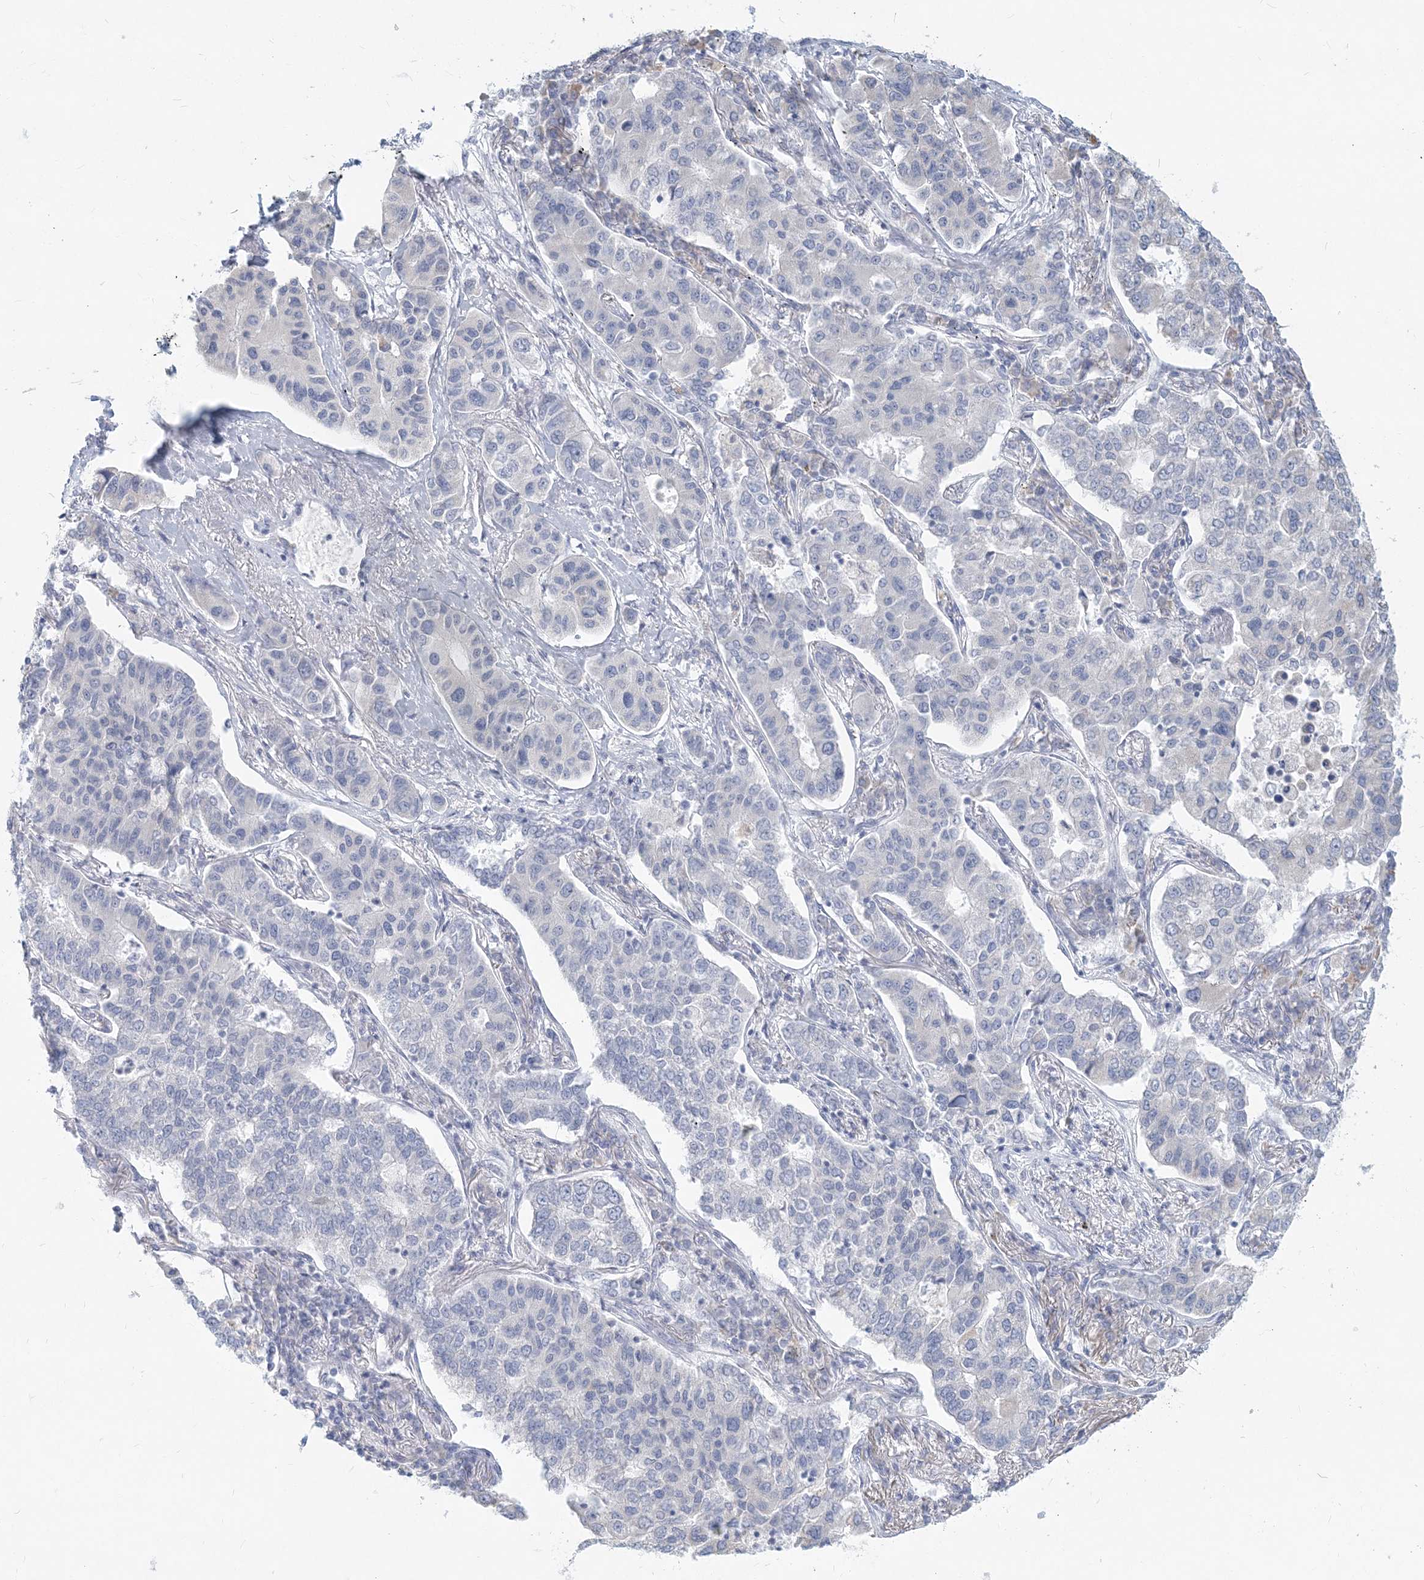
{"staining": {"intensity": "negative", "quantity": "none", "location": "none"}, "tissue": "lung cancer", "cell_type": "Tumor cells", "image_type": "cancer", "snomed": [{"axis": "morphology", "description": "Adenocarcinoma, NOS"}, {"axis": "topography", "description": "Lung"}], "caption": "DAB immunohistochemical staining of human lung adenocarcinoma reveals no significant staining in tumor cells.", "gene": "CSN1S1", "patient": {"sex": "male", "age": 49}}